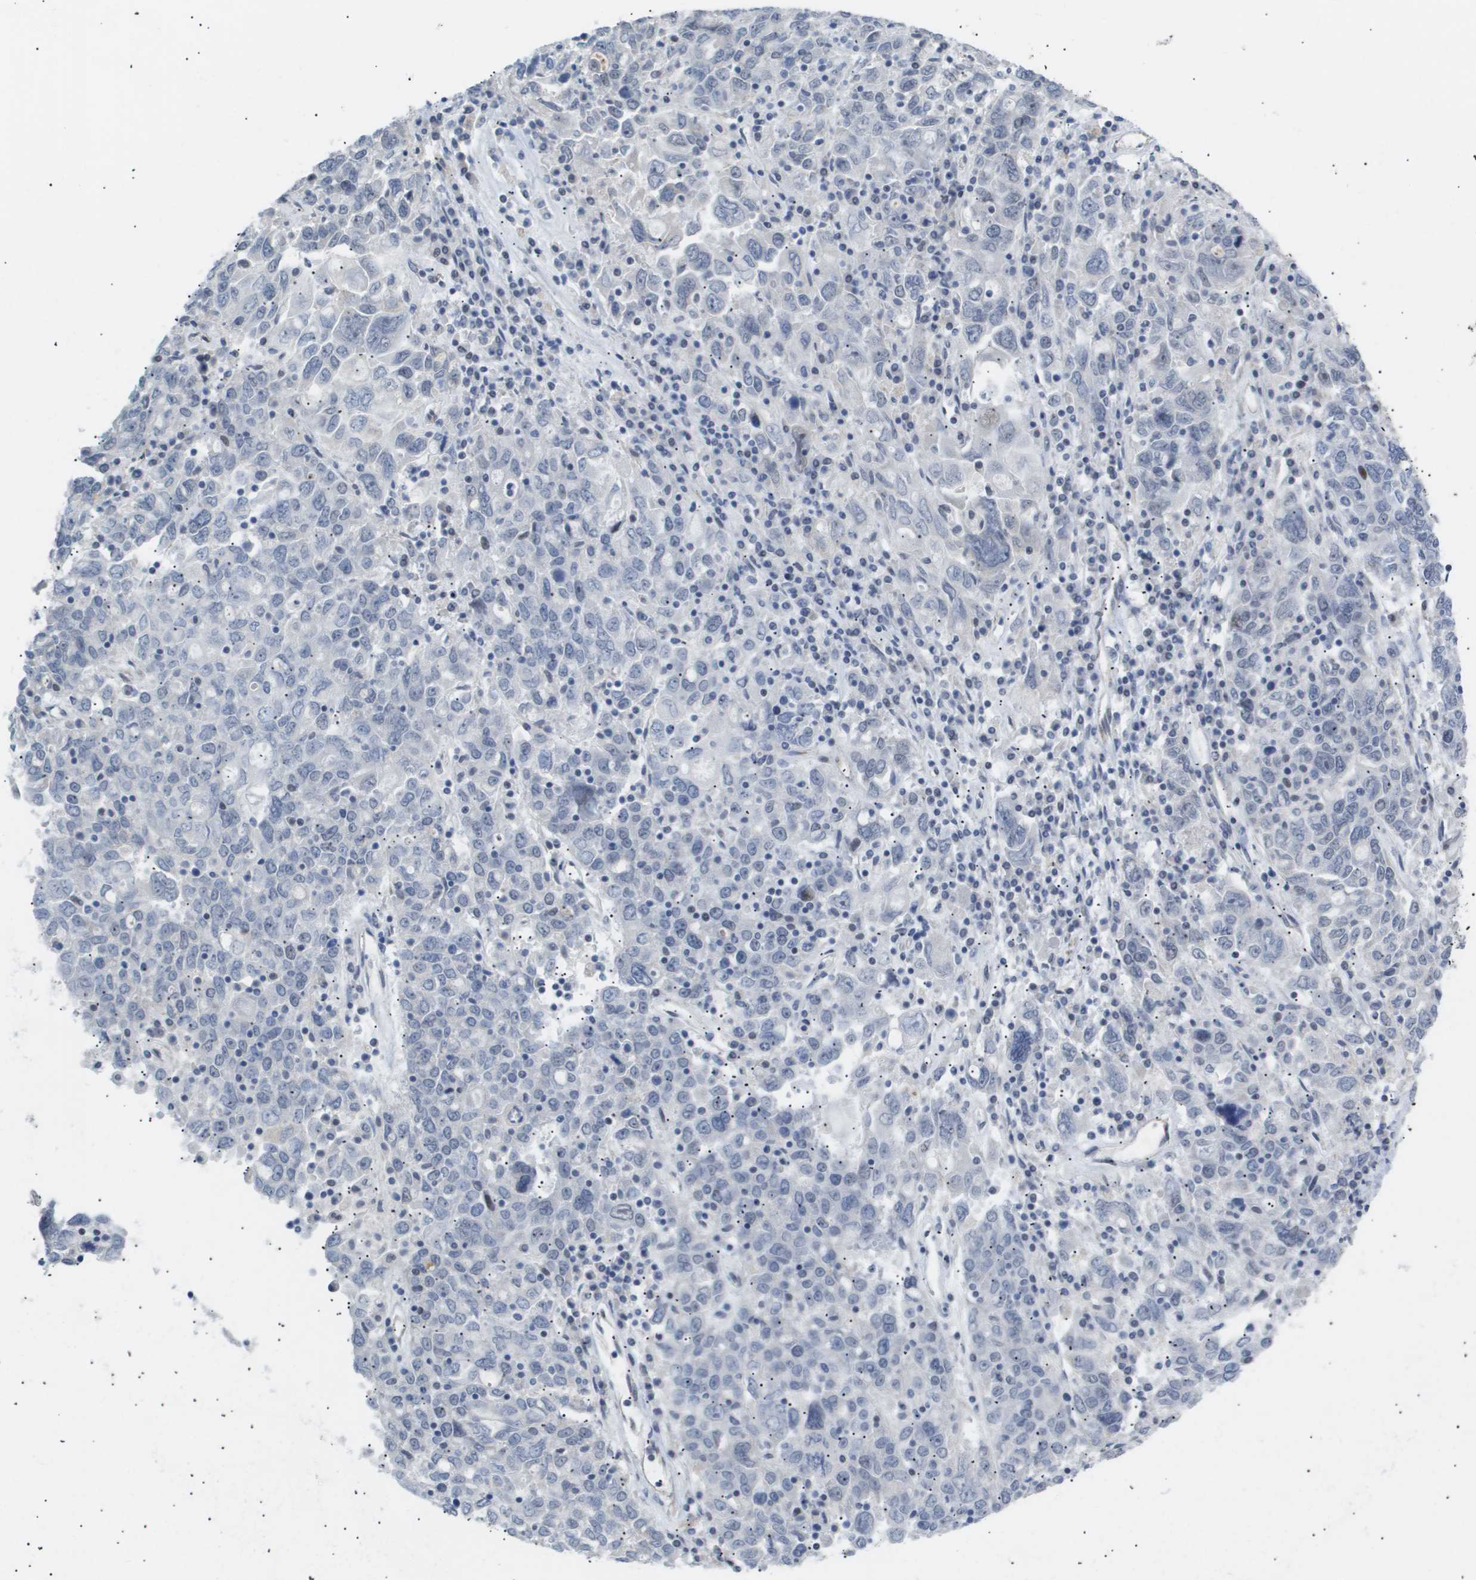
{"staining": {"intensity": "negative", "quantity": "none", "location": "none"}, "tissue": "ovarian cancer", "cell_type": "Tumor cells", "image_type": "cancer", "snomed": [{"axis": "morphology", "description": "Carcinoma, endometroid"}, {"axis": "topography", "description": "Ovary"}], "caption": "A photomicrograph of endometroid carcinoma (ovarian) stained for a protein shows no brown staining in tumor cells.", "gene": "PPARD", "patient": {"sex": "female", "age": 62}}